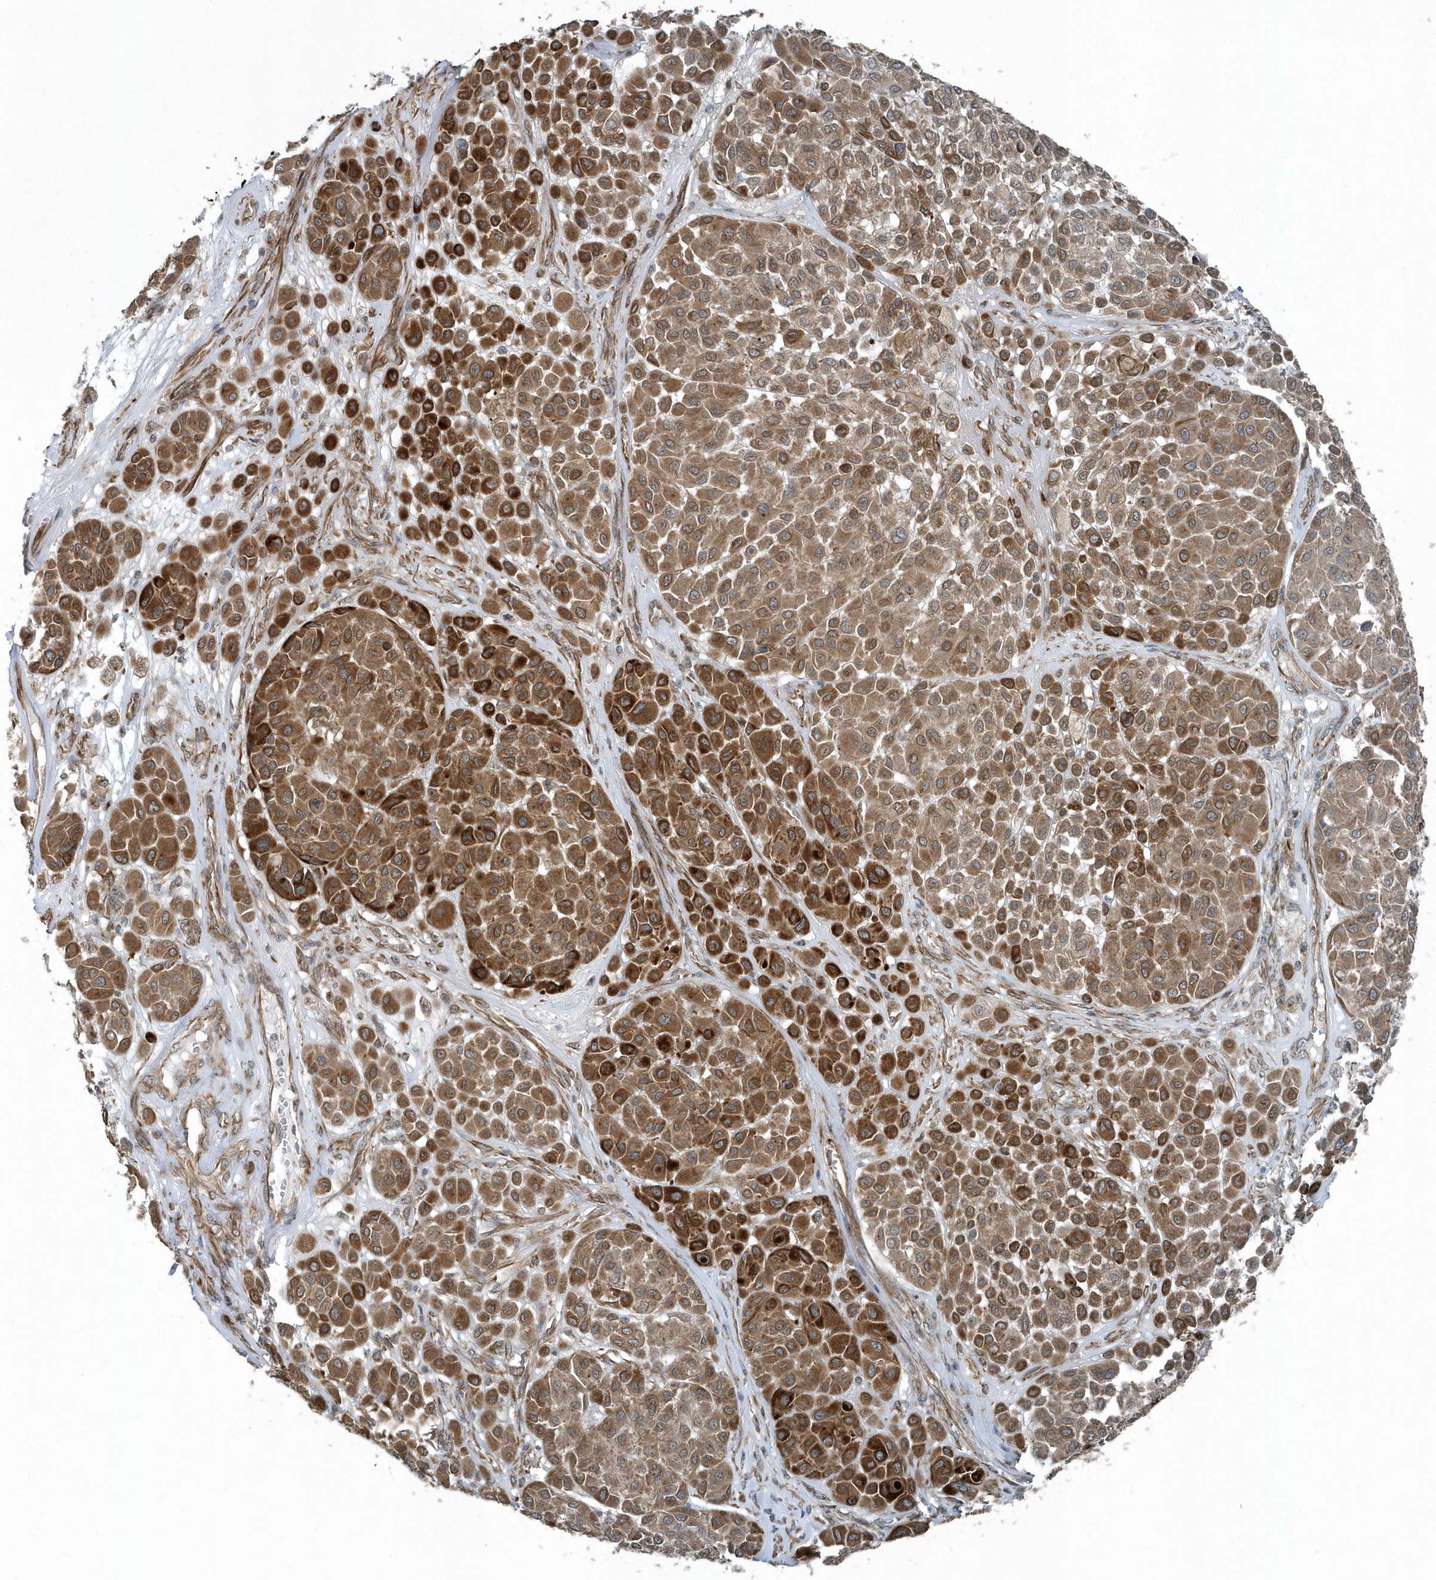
{"staining": {"intensity": "moderate", "quantity": ">75%", "location": "cytoplasmic/membranous"}, "tissue": "melanoma", "cell_type": "Tumor cells", "image_type": "cancer", "snomed": [{"axis": "morphology", "description": "Malignant melanoma, Metastatic site"}, {"axis": "topography", "description": "Soft tissue"}], "caption": "IHC of human malignant melanoma (metastatic site) exhibits medium levels of moderate cytoplasmic/membranous staining in about >75% of tumor cells.", "gene": "GCC2", "patient": {"sex": "male", "age": 41}}